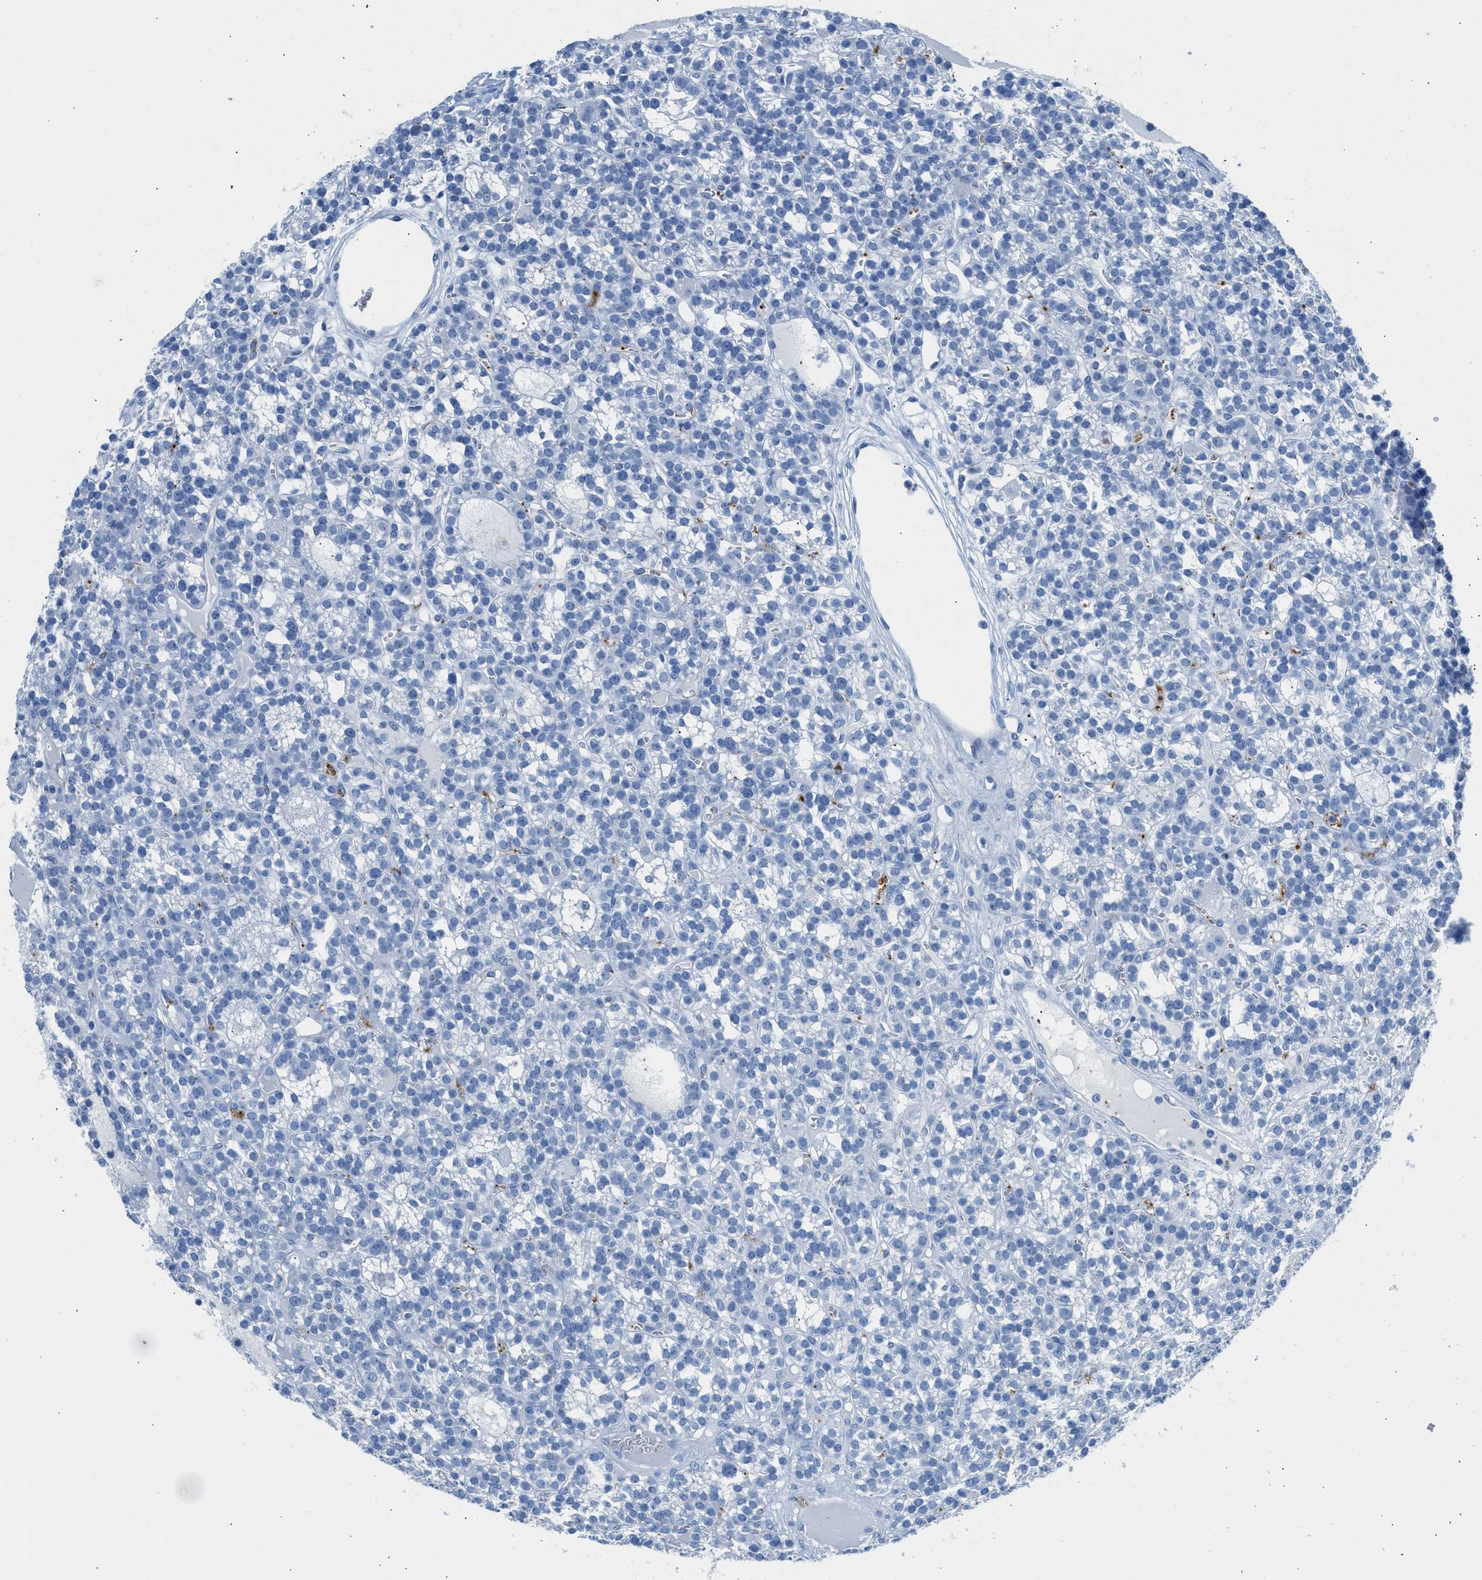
{"staining": {"intensity": "moderate", "quantity": "<25%", "location": "cytoplasmic/membranous"}, "tissue": "parathyroid gland", "cell_type": "Glandular cells", "image_type": "normal", "snomed": [{"axis": "morphology", "description": "Normal tissue, NOS"}, {"axis": "morphology", "description": "Adenoma, NOS"}, {"axis": "topography", "description": "Parathyroid gland"}], "caption": "Immunohistochemistry (IHC) (DAB) staining of benign parathyroid gland shows moderate cytoplasmic/membranous protein expression in approximately <25% of glandular cells. The staining was performed using DAB (3,3'-diaminobenzidine), with brown indicating positive protein expression. Nuclei are stained blue with hematoxylin.", "gene": "FAIM2", "patient": {"sex": "female", "age": 58}}